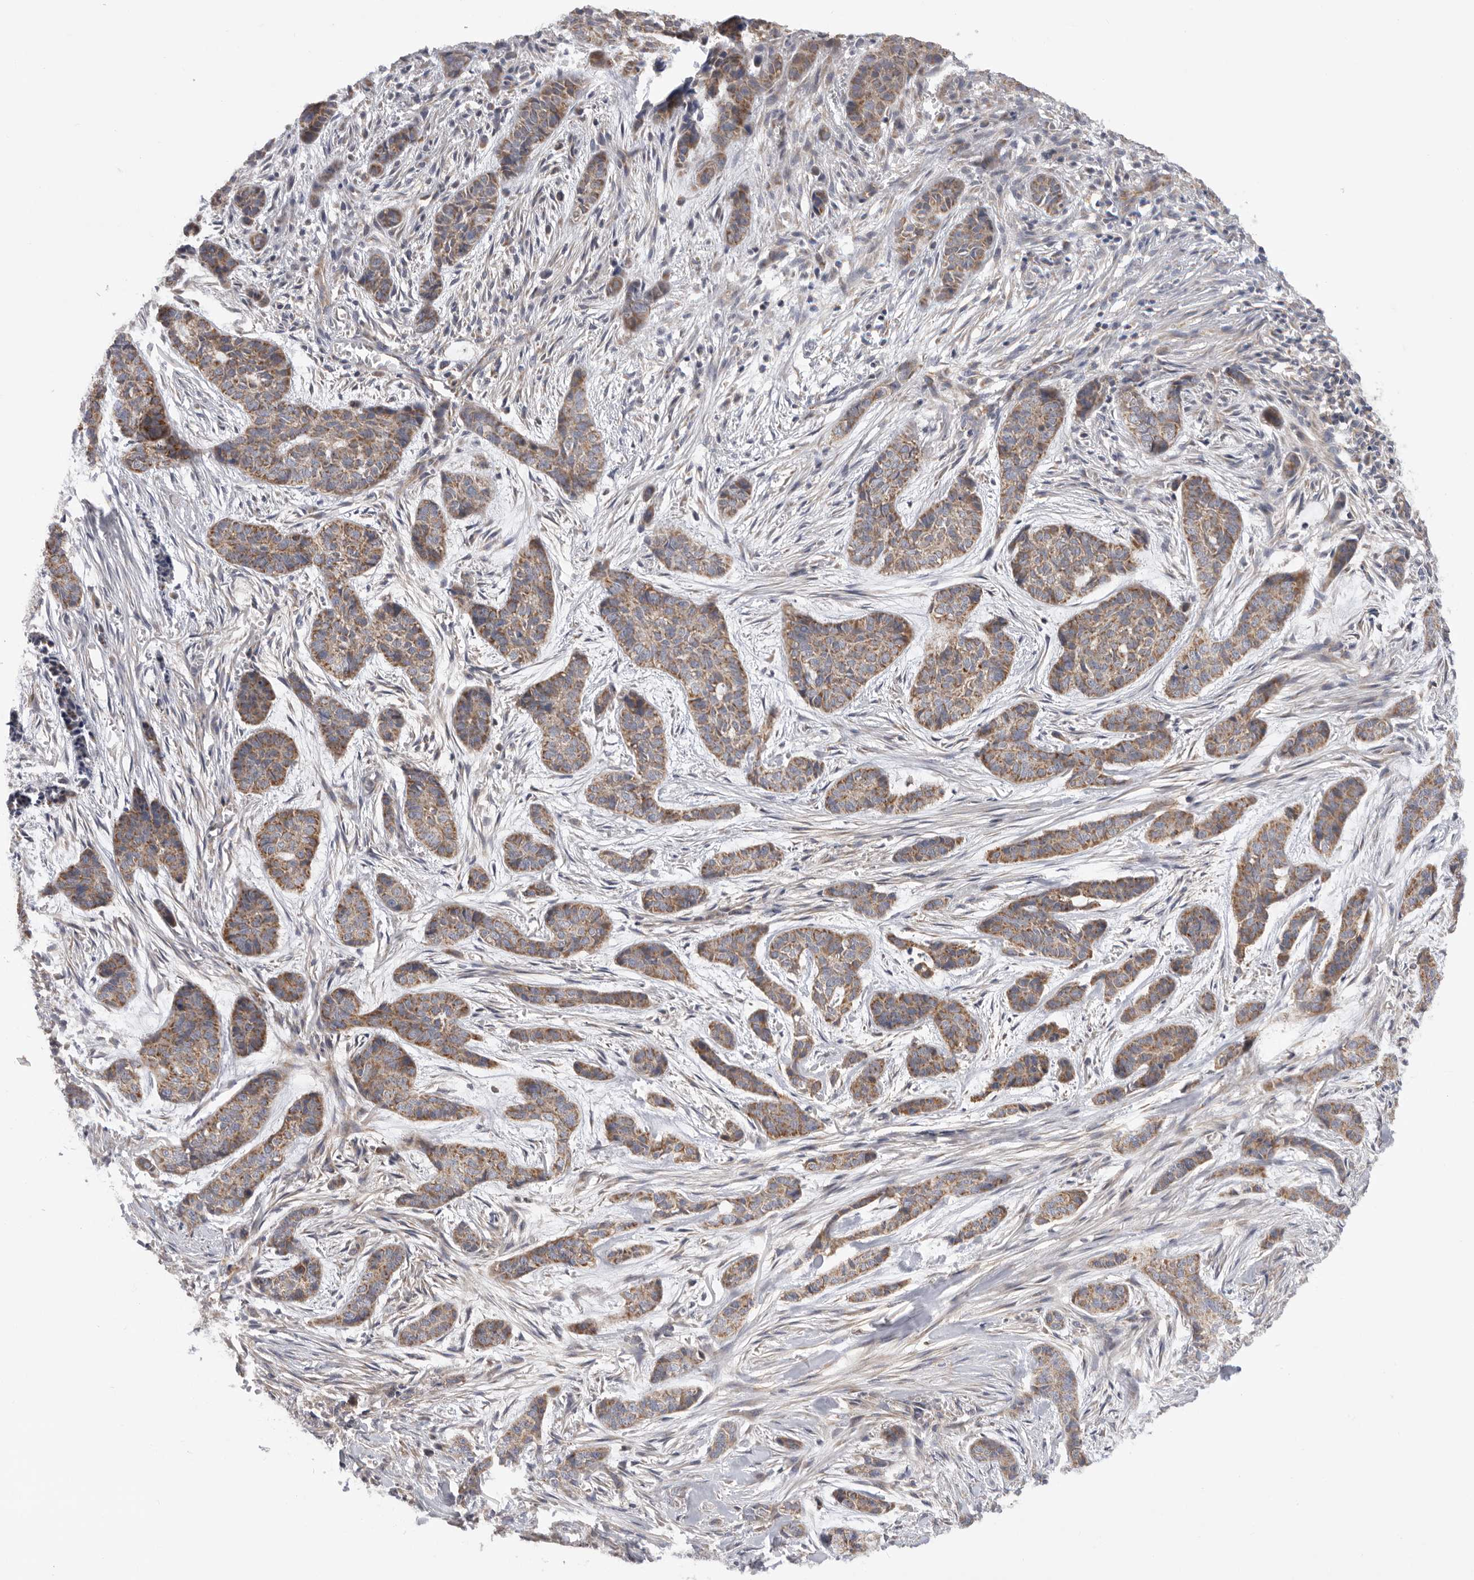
{"staining": {"intensity": "moderate", "quantity": ">75%", "location": "cytoplasmic/membranous"}, "tissue": "skin cancer", "cell_type": "Tumor cells", "image_type": "cancer", "snomed": [{"axis": "morphology", "description": "Basal cell carcinoma"}, {"axis": "topography", "description": "Skin"}], "caption": "Immunohistochemistry (IHC) of skin cancer (basal cell carcinoma) shows medium levels of moderate cytoplasmic/membranous positivity in approximately >75% of tumor cells.", "gene": "MTFR1L", "patient": {"sex": "female", "age": 64}}